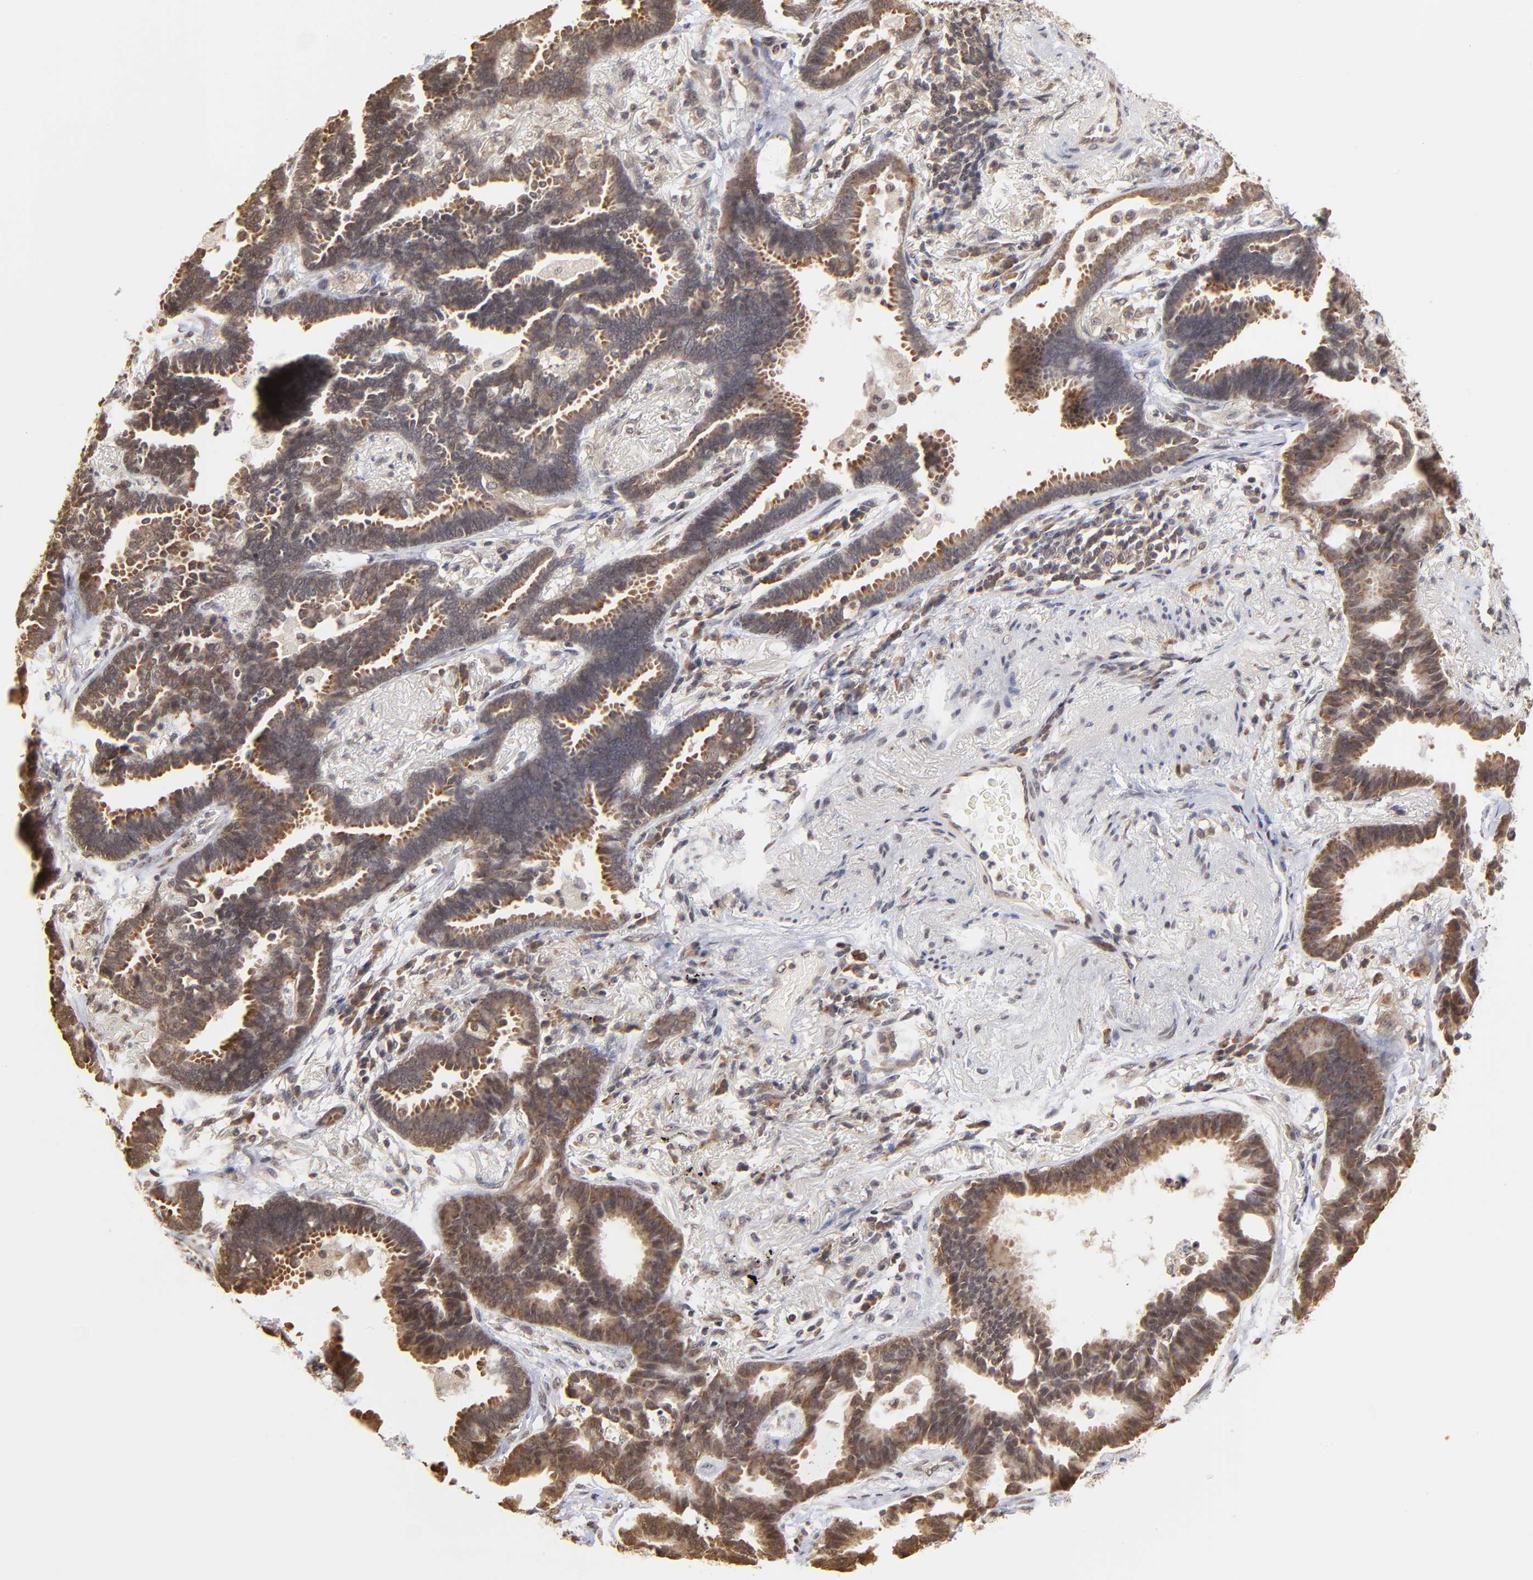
{"staining": {"intensity": "moderate", "quantity": ">75%", "location": "cytoplasmic/membranous"}, "tissue": "lung cancer", "cell_type": "Tumor cells", "image_type": "cancer", "snomed": [{"axis": "morphology", "description": "Adenocarcinoma, NOS"}, {"axis": "topography", "description": "Lung"}], "caption": "Moderate cytoplasmic/membranous protein positivity is appreciated in about >75% of tumor cells in adenocarcinoma (lung).", "gene": "BRPF1", "patient": {"sex": "female", "age": 64}}